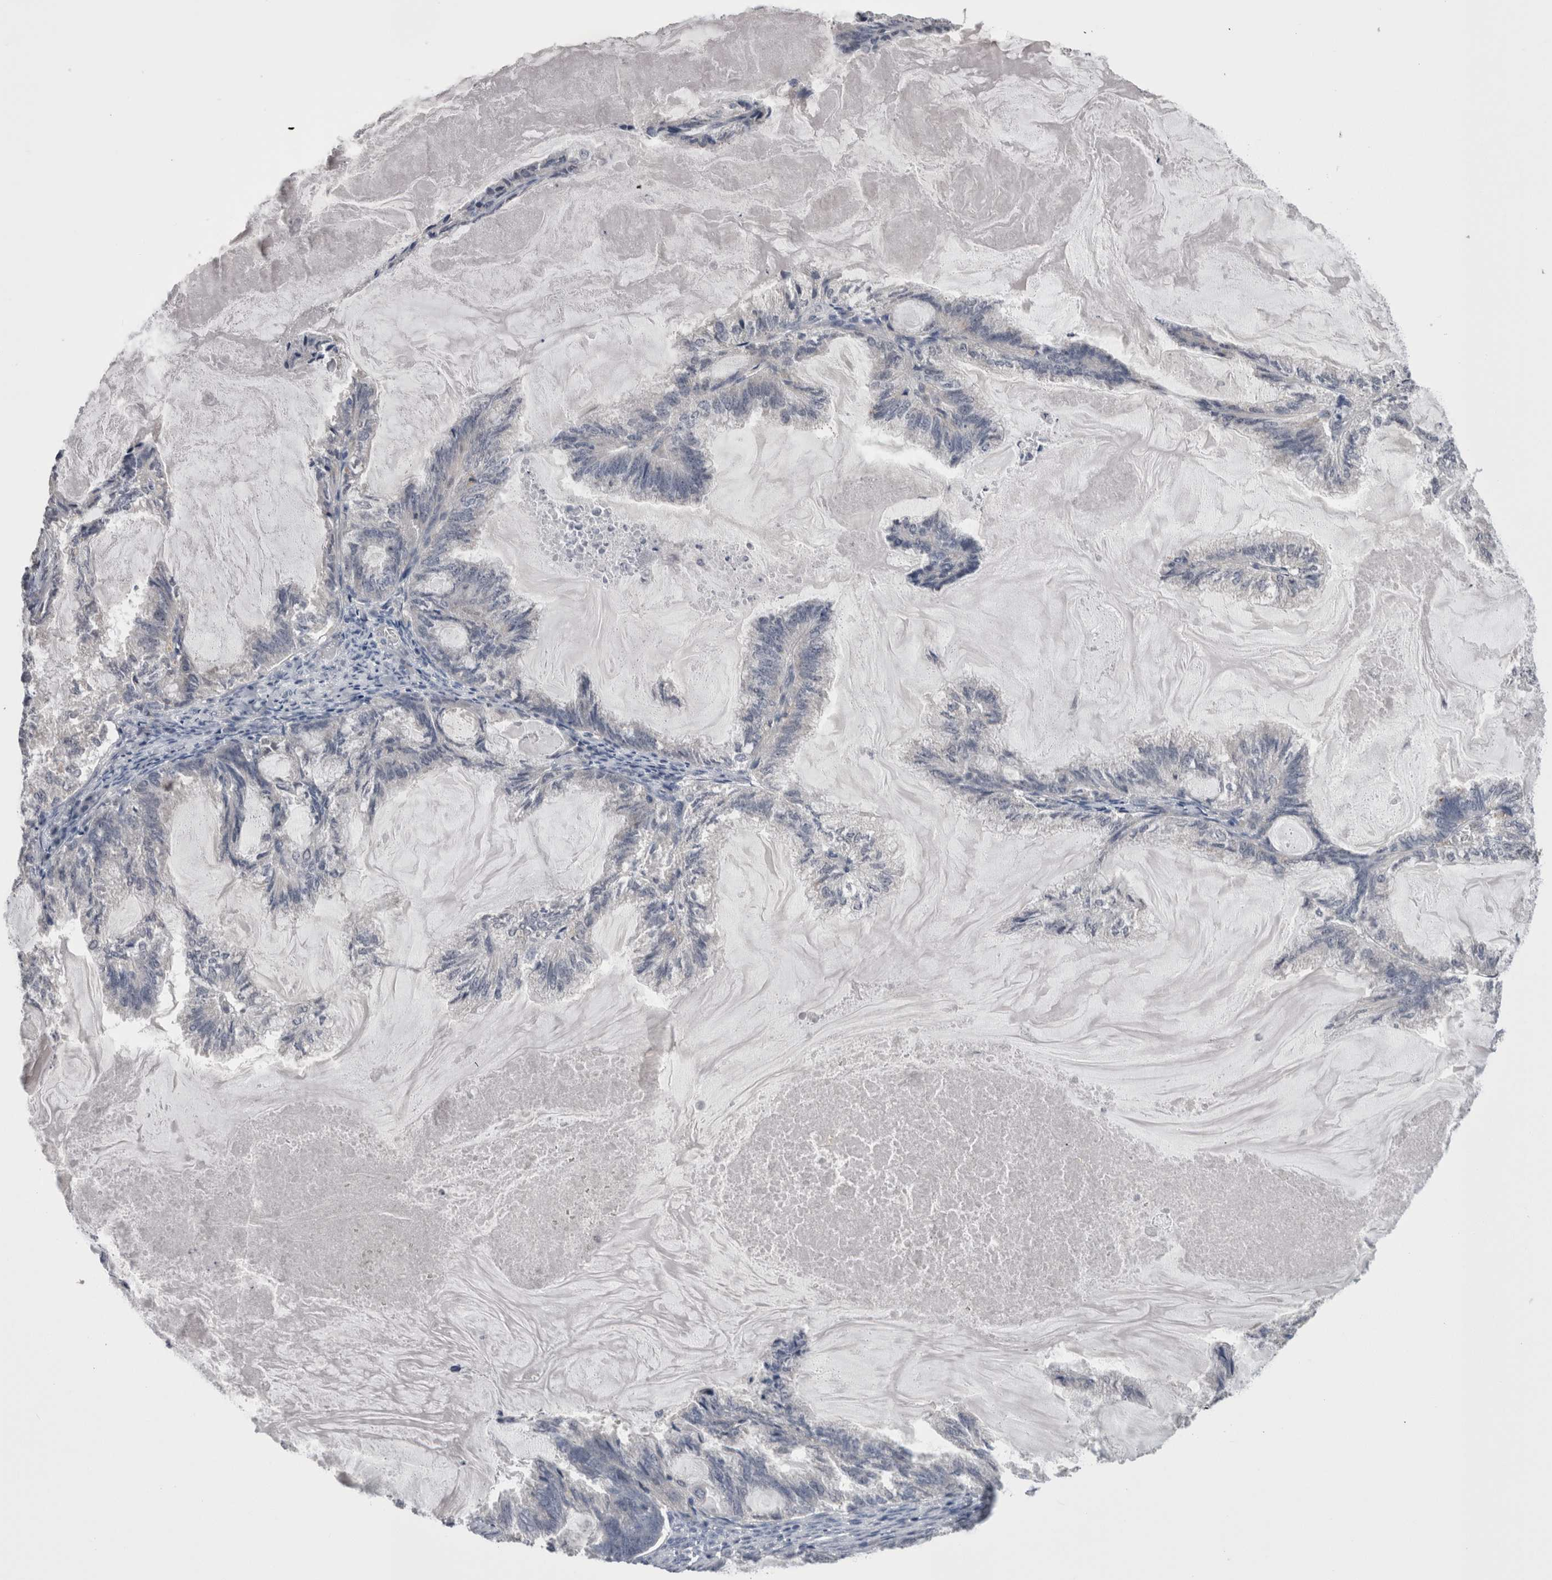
{"staining": {"intensity": "negative", "quantity": "none", "location": "none"}, "tissue": "endometrial cancer", "cell_type": "Tumor cells", "image_type": "cancer", "snomed": [{"axis": "morphology", "description": "Adenocarcinoma, NOS"}, {"axis": "topography", "description": "Endometrium"}], "caption": "Micrograph shows no significant protein positivity in tumor cells of endometrial cancer (adenocarcinoma).", "gene": "DCTN6", "patient": {"sex": "female", "age": 86}}